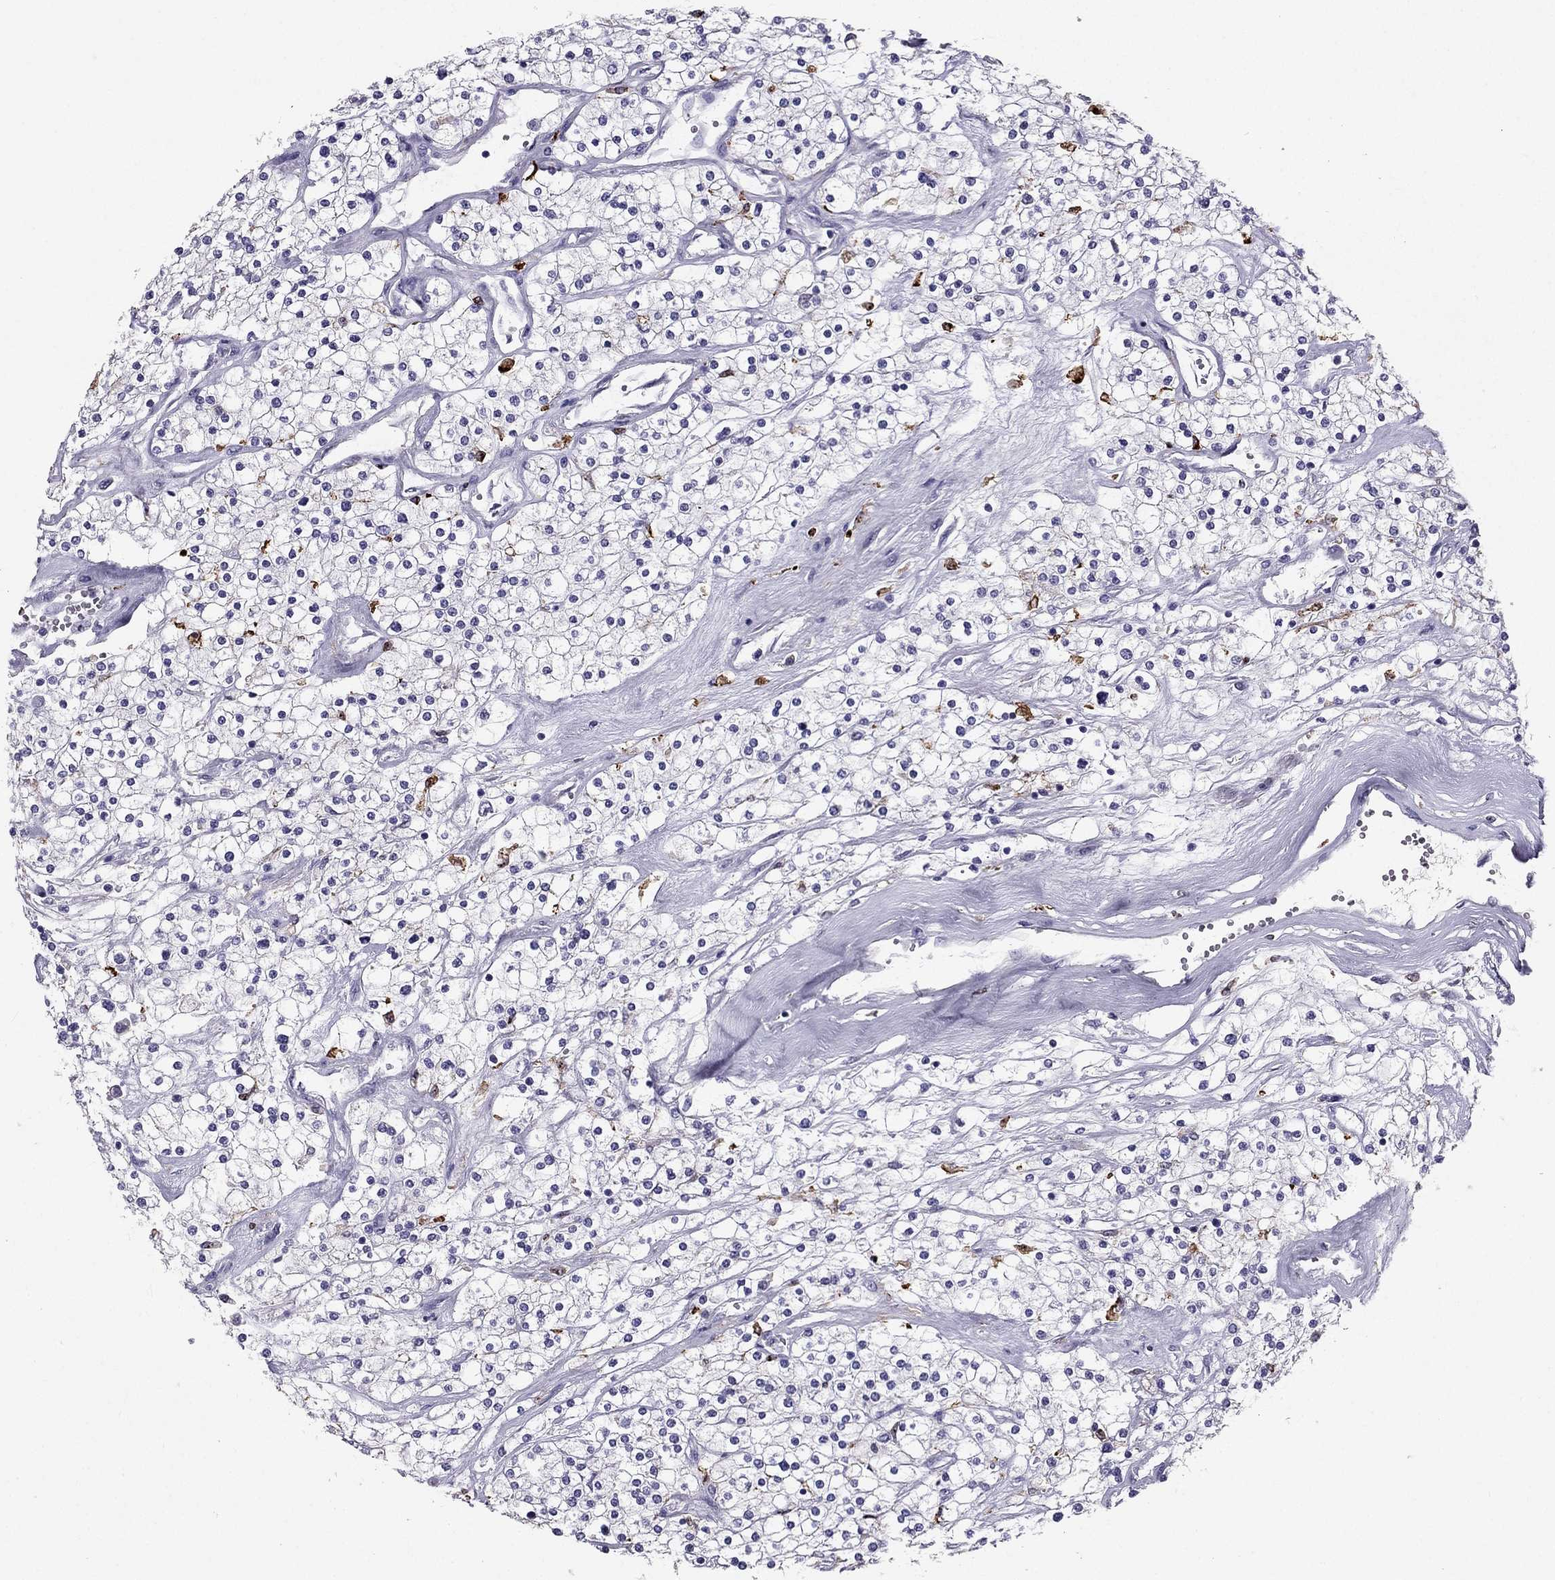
{"staining": {"intensity": "negative", "quantity": "none", "location": "none"}, "tissue": "renal cancer", "cell_type": "Tumor cells", "image_type": "cancer", "snomed": [{"axis": "morphology", "description": "Adenocarcinoma, NOS"}, {"axis": "topography", "description": "Kidney"}], "caption": "Immunohistochemistry (IHC) micrograph of human renal cancer (adenocarcinoma) stained for a protein (brown), which displays no staining in tumor cells. The staining is performed using DAB brown chromogen with nuclei counter-stained in using hematoxylin.", "gene": "LMTK3", "patient": {"sex": "male", "age": 80}}